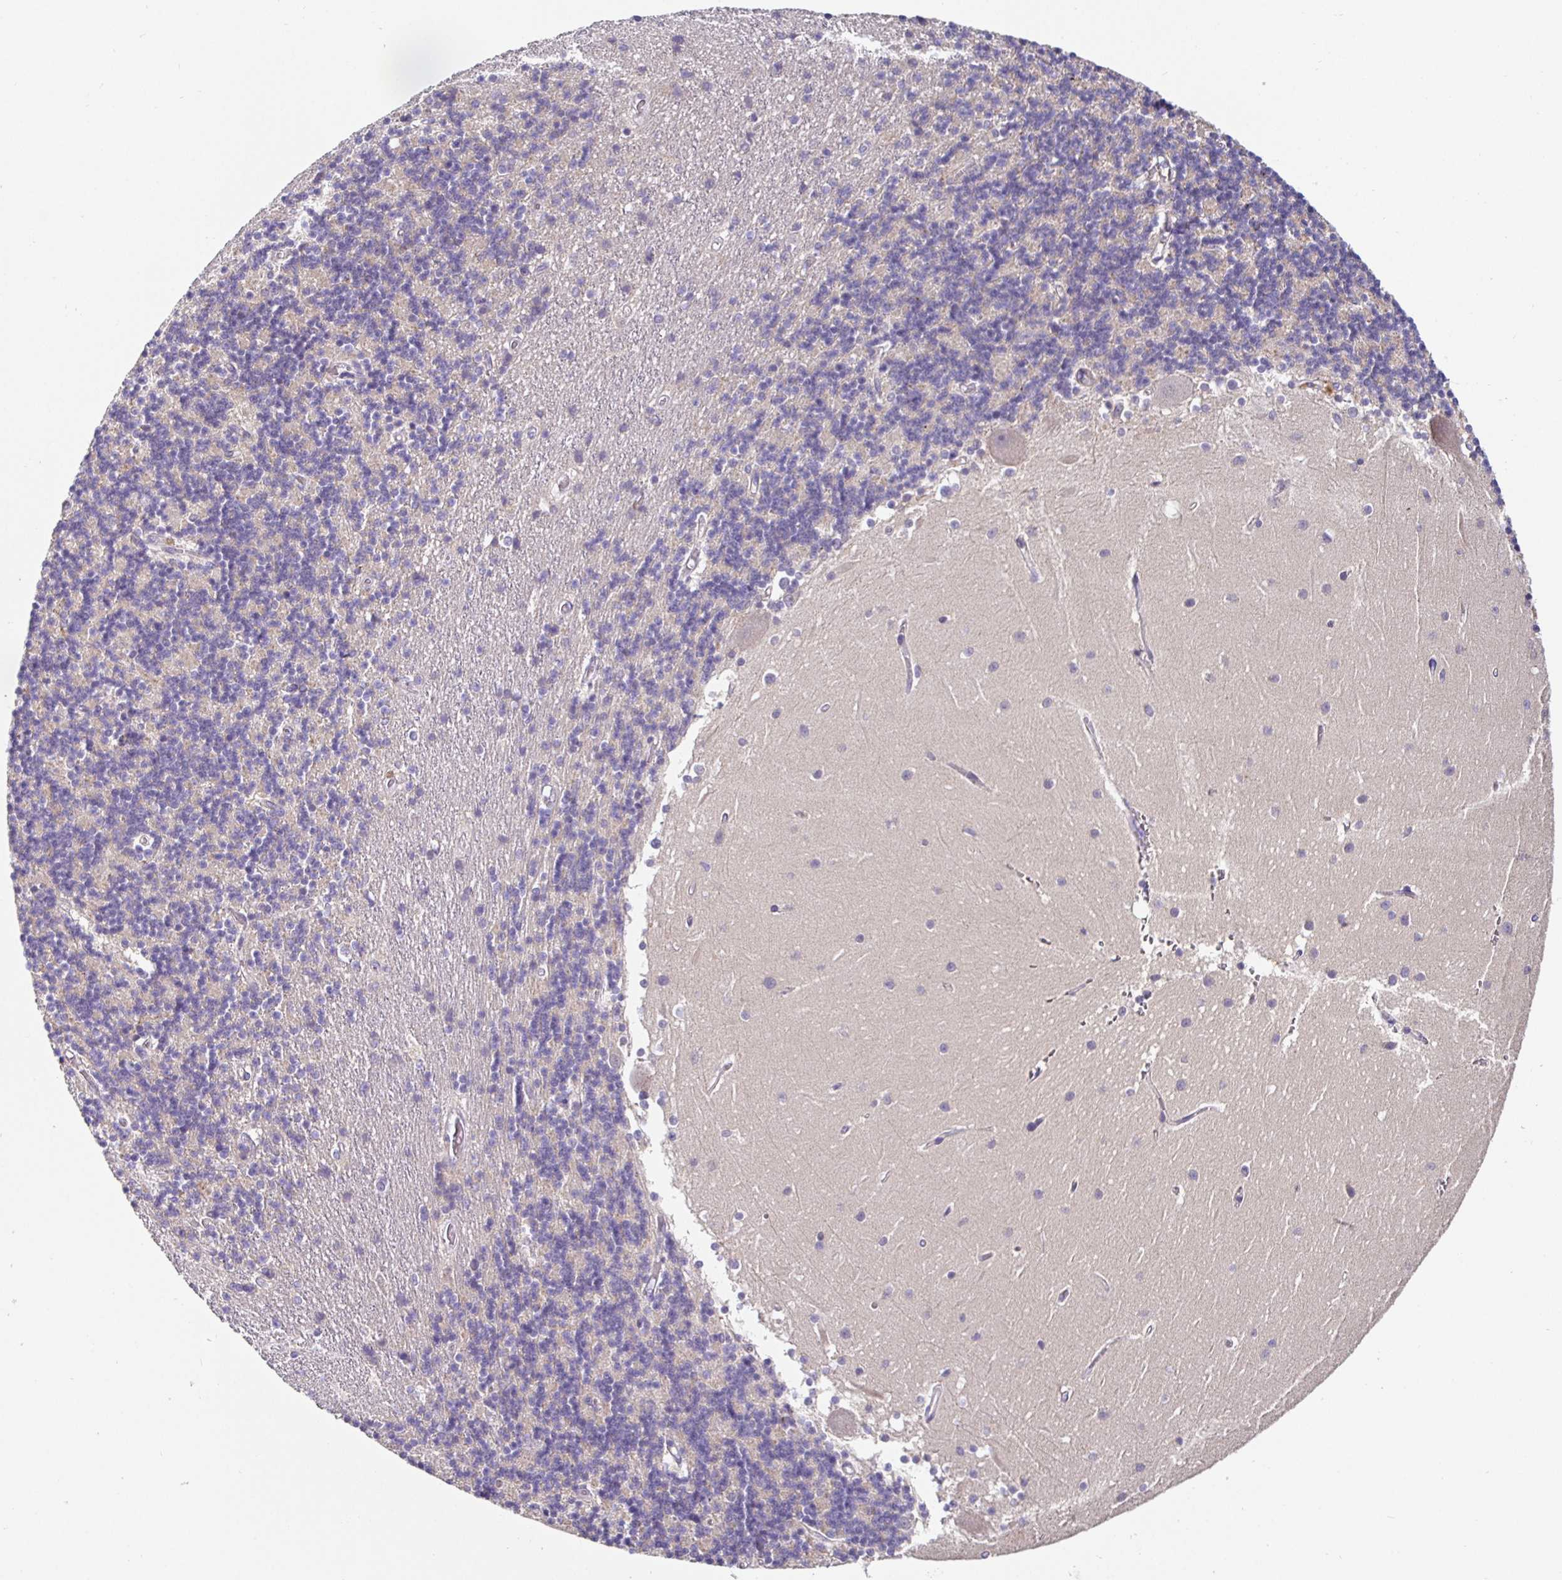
{"staining": {"intensity": "negative", "quantity": "none", "location": "none"}, "tissue": "cerebellum", "cell_type": "Cells in granular layer", "image_type": "normal", "snomed": [{"axis": "morphology", "description": "Normal tissue, NOS"}, {"axis": "topography", "description": "Cerebellum"}], "caption": "Immunohistochemistry (IHC) of unremarkable human cerebellum reveals no expression in cells in granular layer.", "gene": "SATB1", "patient": {"sex": "male", "age": 54}}